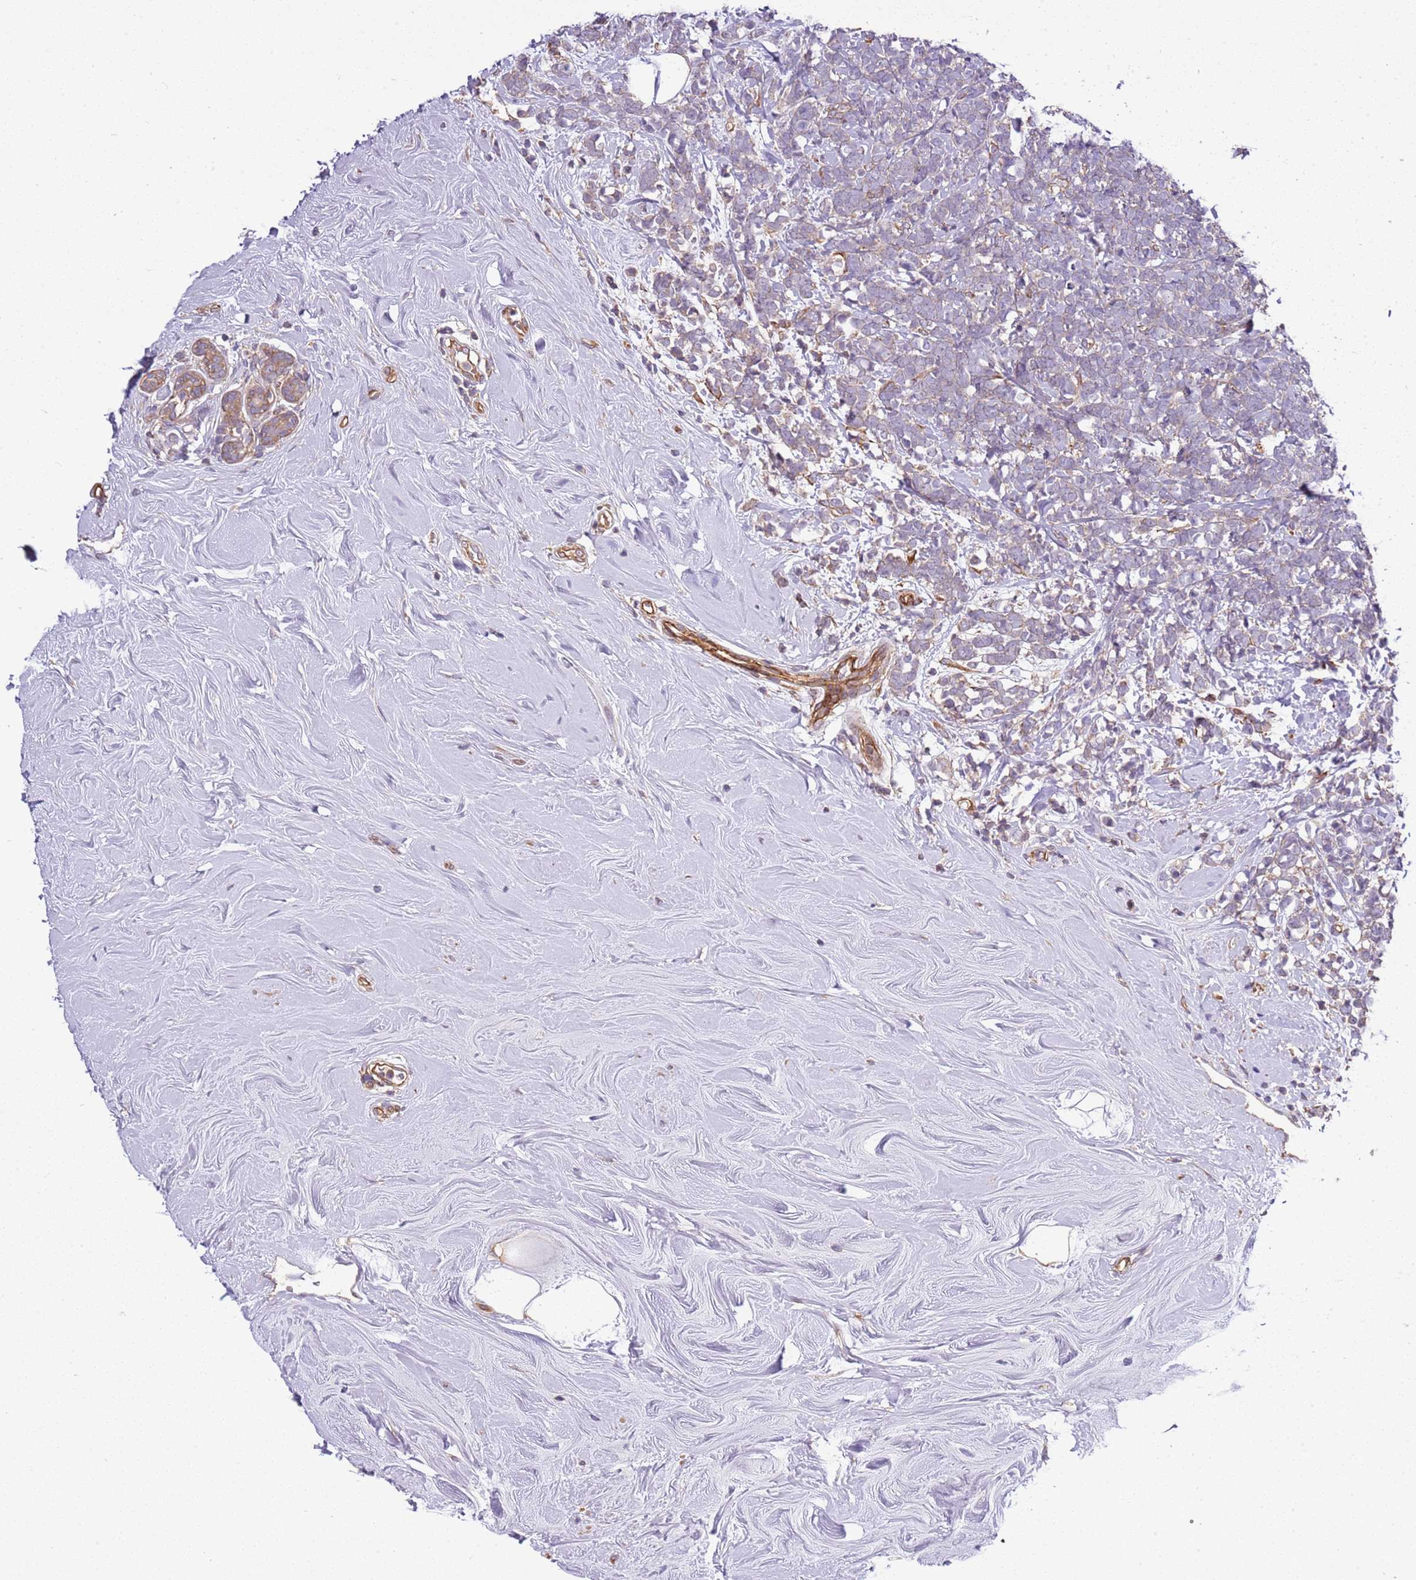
{"staining": {"intensity": "negative", "quantity": "none", "location": "none"}, "tissue": "breast cancer", "cell_type": "Tumor cells", "image_type": "cancer", "snomed": [{"axis": "morphology", "description": "Lobular carcinoma"}, {"axis": "topography", "description": "Breast"}], "caption": "The immunohistochemistry image has no significant staining in tumor cells of breast lobular carcinoma tissue.", "gene": "GNL1", "patient": {"sex": "female", "age": 58}}